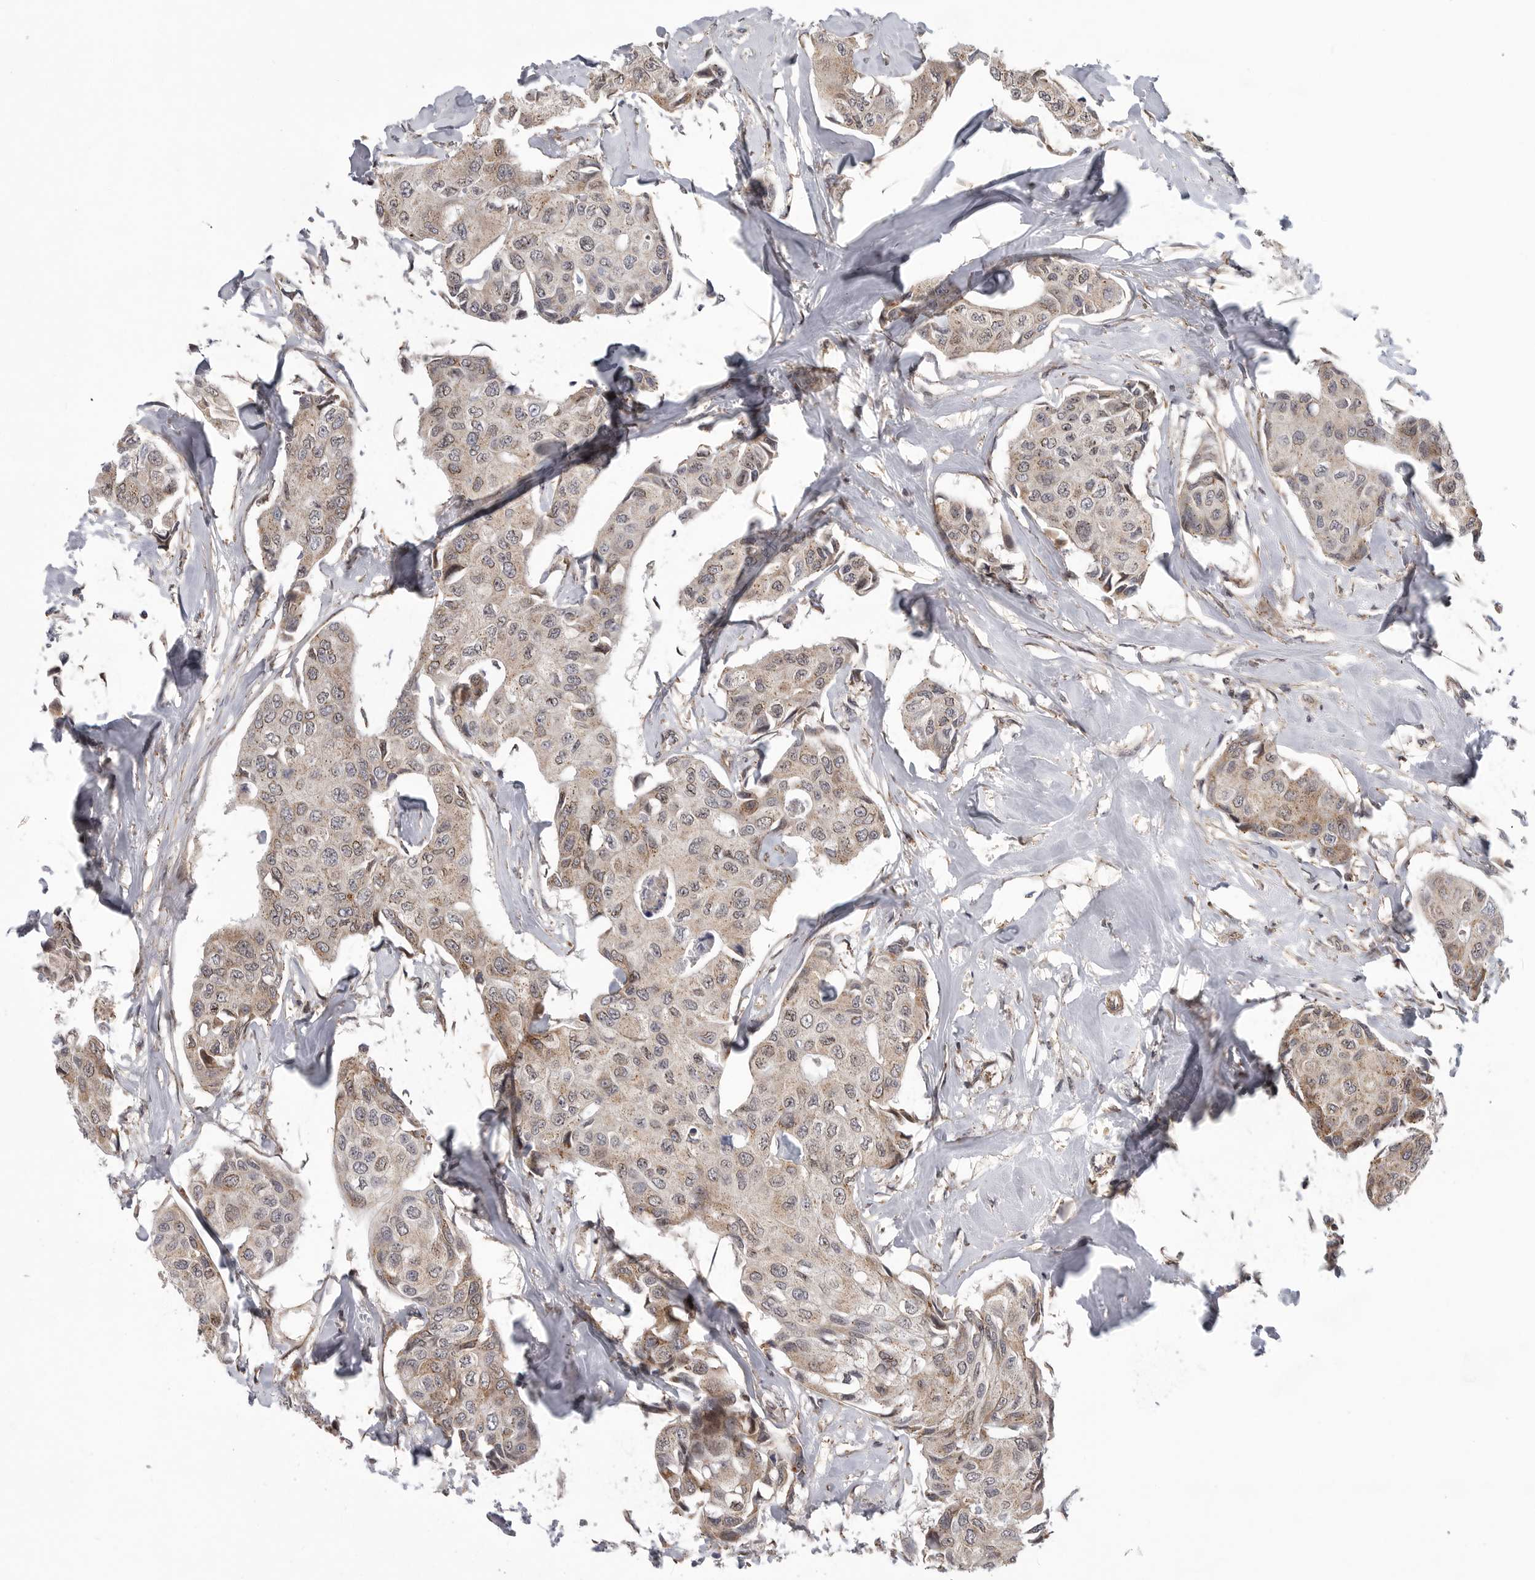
{"staining": {"intensity": "weak", "quantity": ">75%", "location": "cytoplasmic/membranous"}, "tissue": "breast cancer", "cell_type": "Tumor cells", "image_type": "cancer", "snomed": [{"axis": "morphology", "description": "Duct carcinoma"}, {"axis": "topography", "description": "Breast"}], "caption": "Immunohistochemistry (IHC) (DAB) staining of breast cancer (invasive ductal carcinoma) reveals weak cytoplasmic/membranous protein staining in about >75% of tumor cells. (Stains: DAB in brown, nuclei in blue, Microscopy: brightfield microscopy at high magnification).", "gene": "TMPRSS11F", "patient": {"sex": "female", "age": 80}}